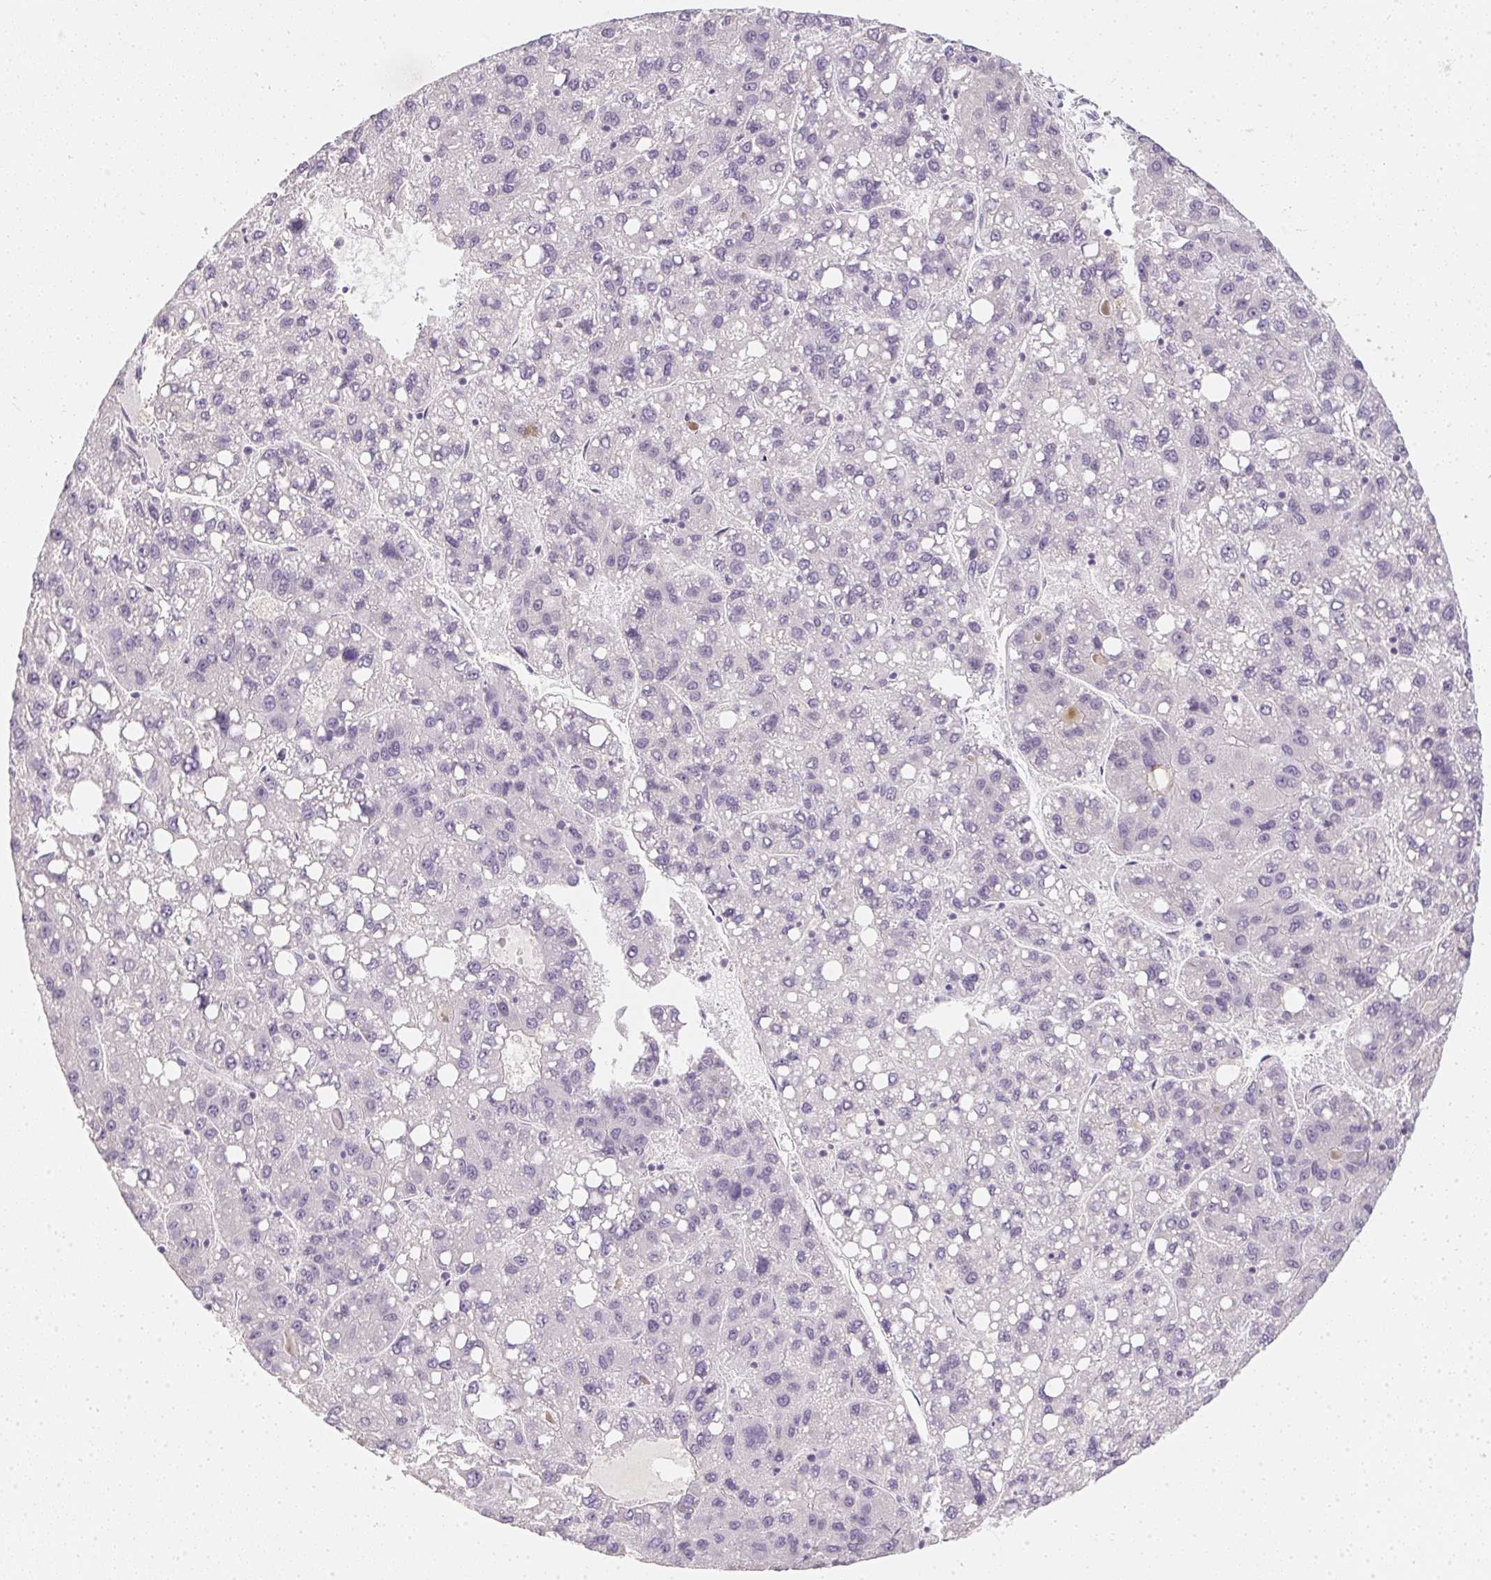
{"staining": {"intensity": "negative", "quantity": "none", "location": "none"}, "tissue": "liver cancer", "cell_type": "Tumor cells", "image_type": "cancer", "snomed": [{"axis": "morphology", "description": "Carcinoma, Hepatocellular, NOS"}, {"axis": "topography", "description": "Liver"}], "caption": "DAB (3,3'-diaminobenzidine) immunohistochemical staining of human liver cancer demonstrates no significant staining in tumor cells.", "gene": "TMEM72", "patient": {"sex": "female", "age": 82}}